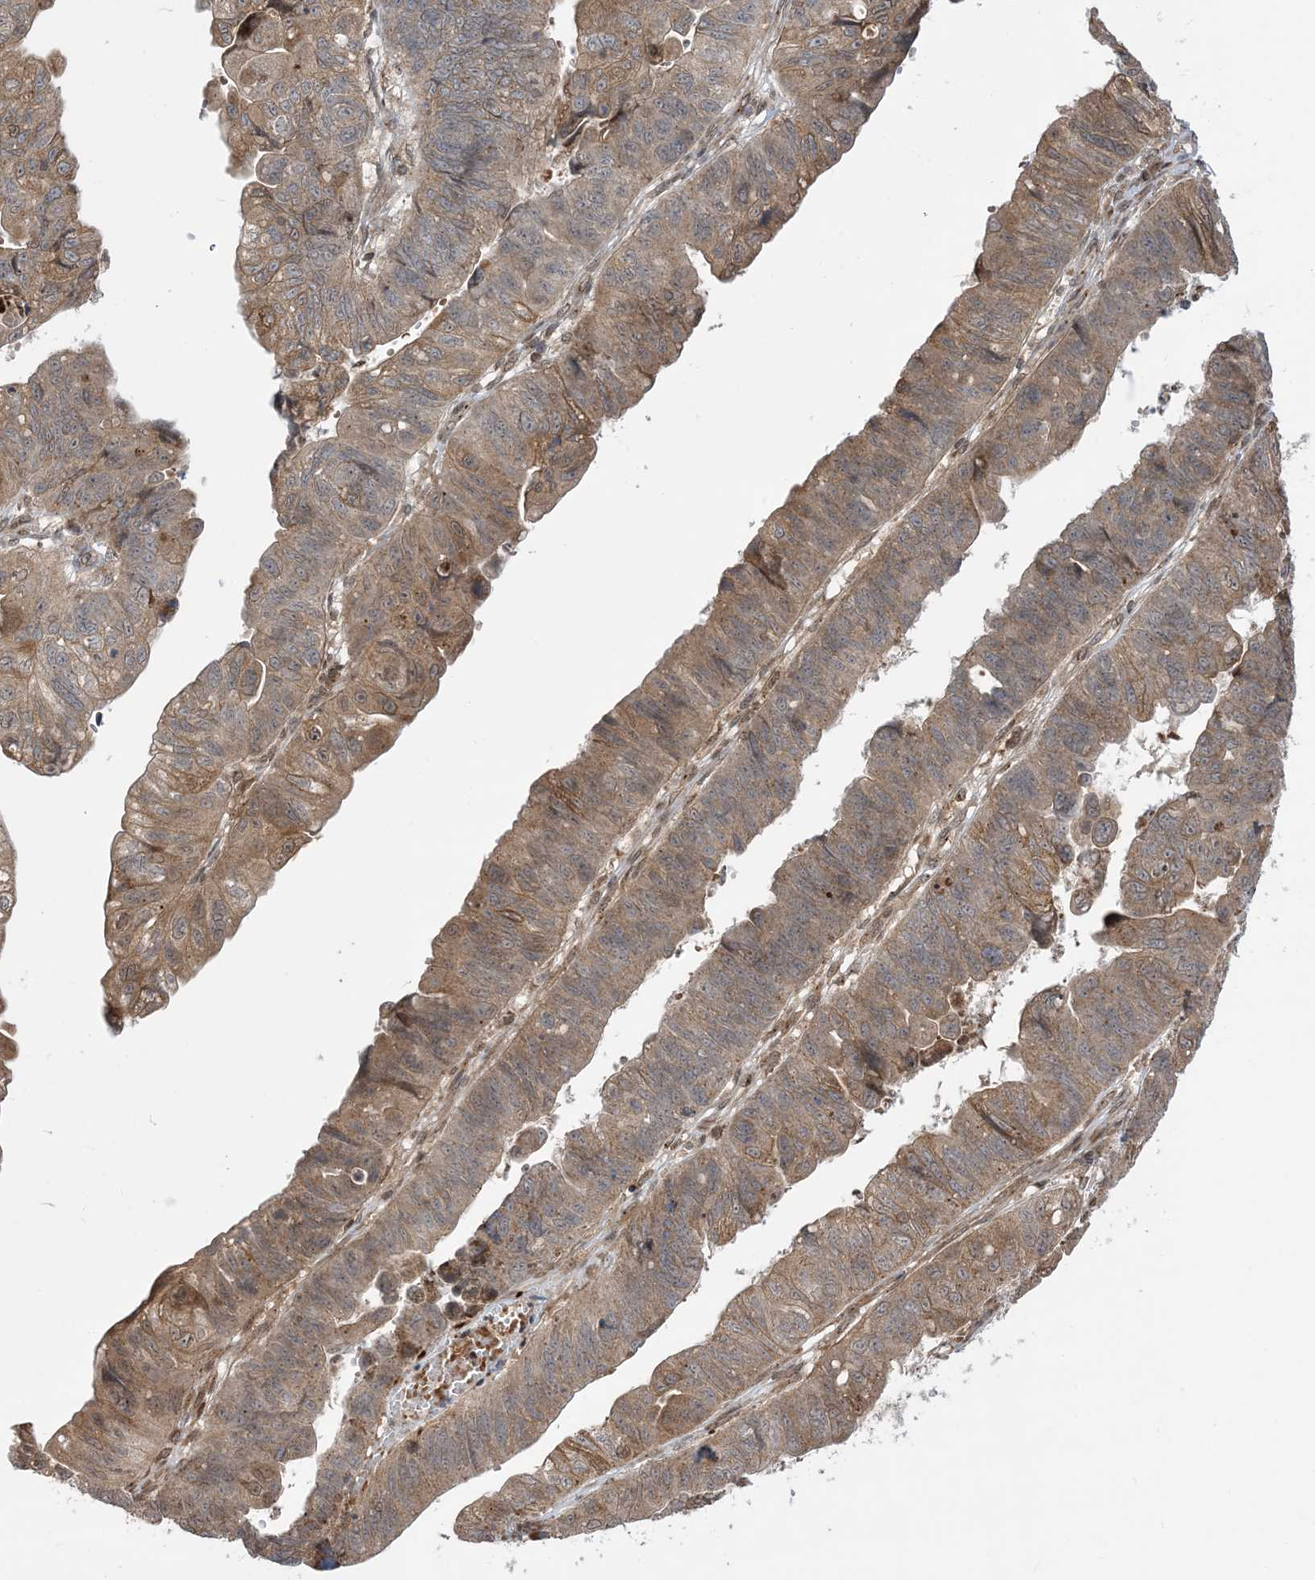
{"staining": {"intensity": "moderate", "quantity": ">75%", "location": "cytoplasmic/membranous"}, "tissue": "stomach cancer", "cell_type": "Tumor cells", "image_type": "cancer", "snomed": [{"axis": "morphology", "description": "Adenocarcinoma, NOS"}, {"axis": "topography", "description": "Stomach"}], "caption": "Stomach cancer tissue displays moderate cytoplasmic/membranous positivity in approximately >75% of tumor cells", "gene": "CASP4", "patient": {"sex": "male", "age": 59}}